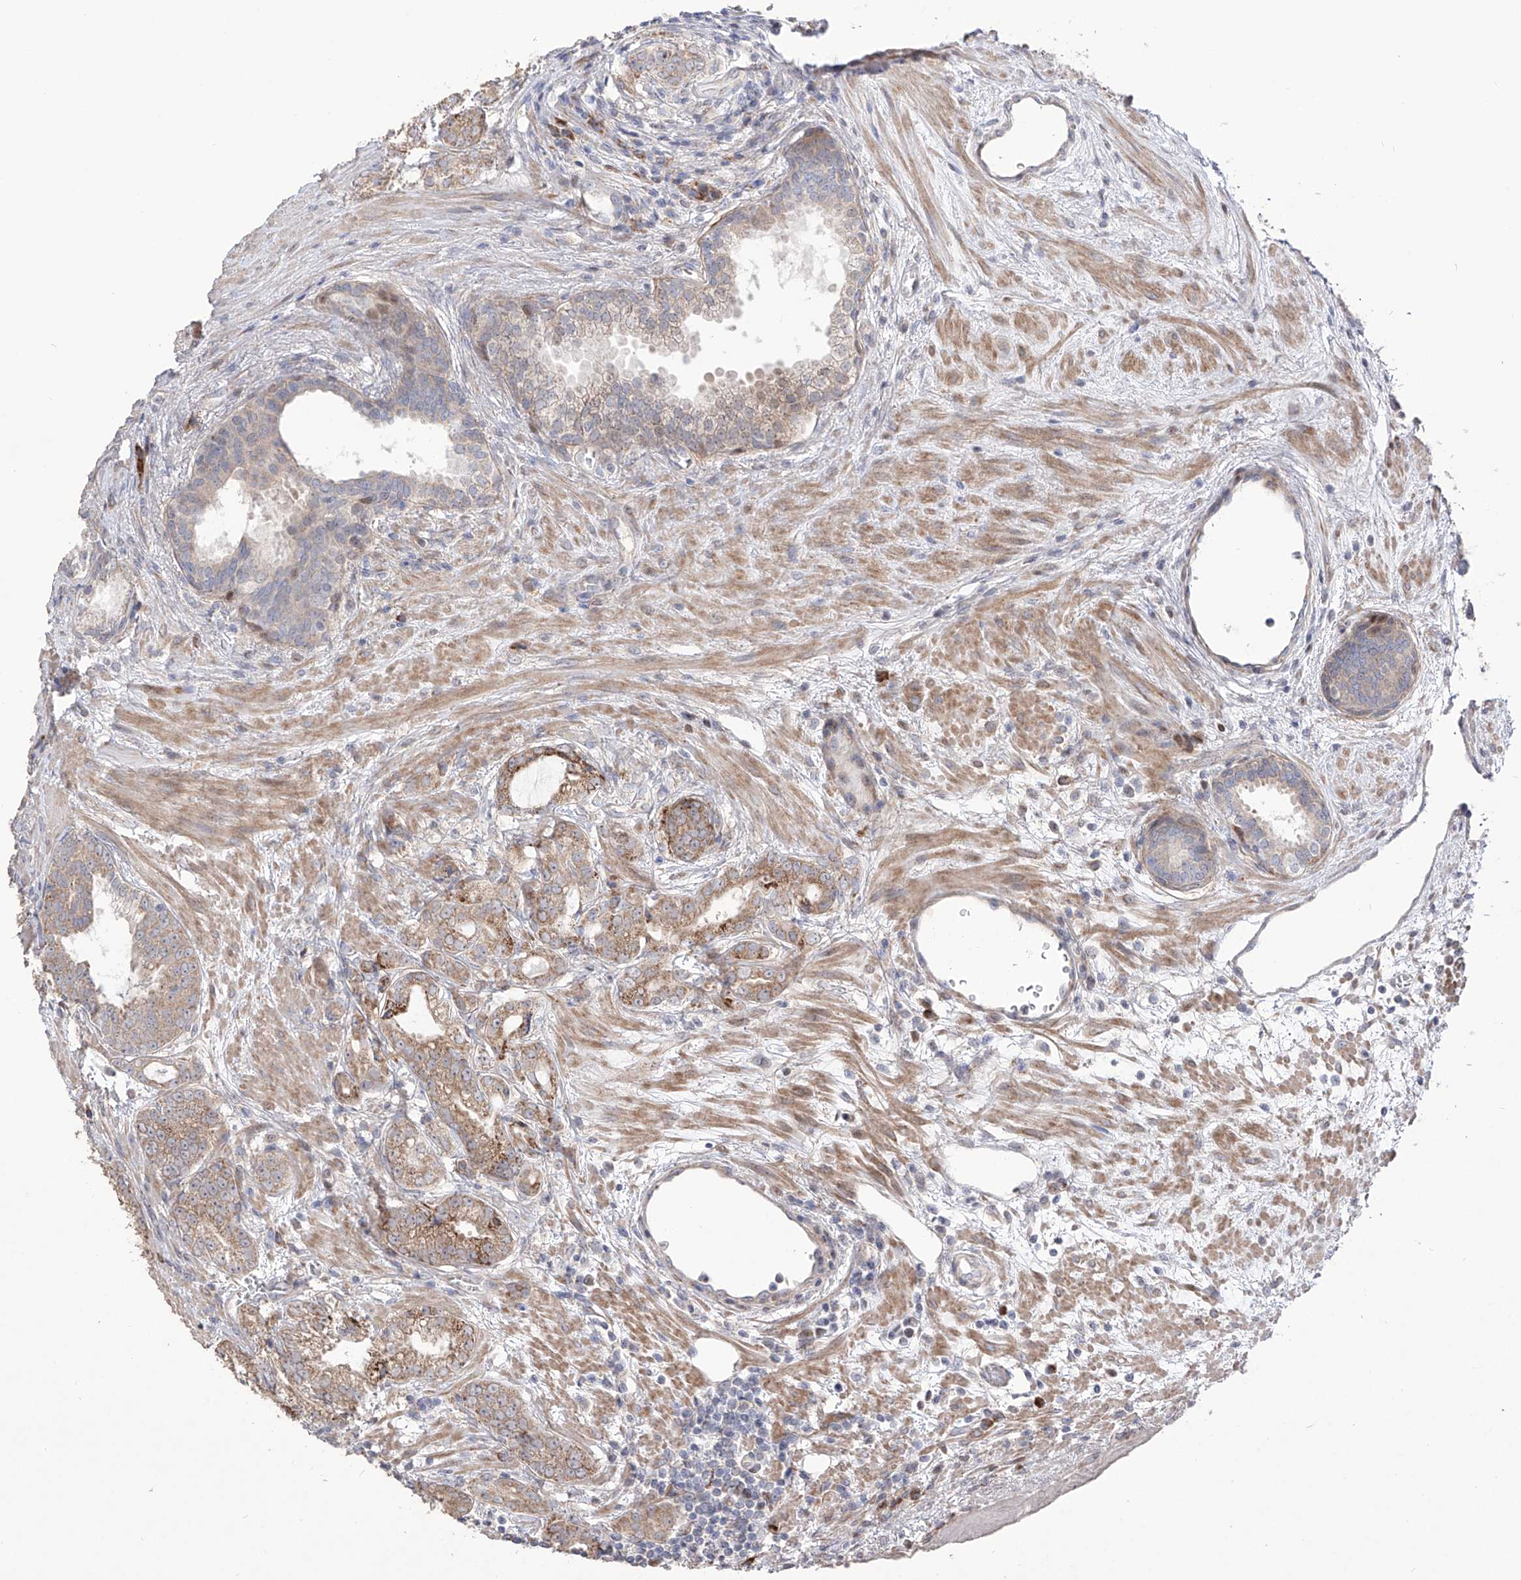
{"staining": {"intensity": "moderate", "quantity": "<25%", "location": "cytoplasmic/membranous"}, "tissue": "prostate cancer", "cell_type": "Tumor cells", "image_type": "cancer", "snomed": [{"axis": "morphology", "description": "Normal morphology"}, {"axis": "morphology", "description": "Adenocarcinoma, Low grade"}, {"axis": "topography", "description": "Prostate"}], "caption": "This image demonstrates immunohistochemistry staining of human adenocarcinoma (low-grade) (prostate), with low moderate cytoplasmic/membranous positivity in approximately <25% of tumor cells.", "gene": "YKT6", "patient": {"sex": "male", "age": 72}}